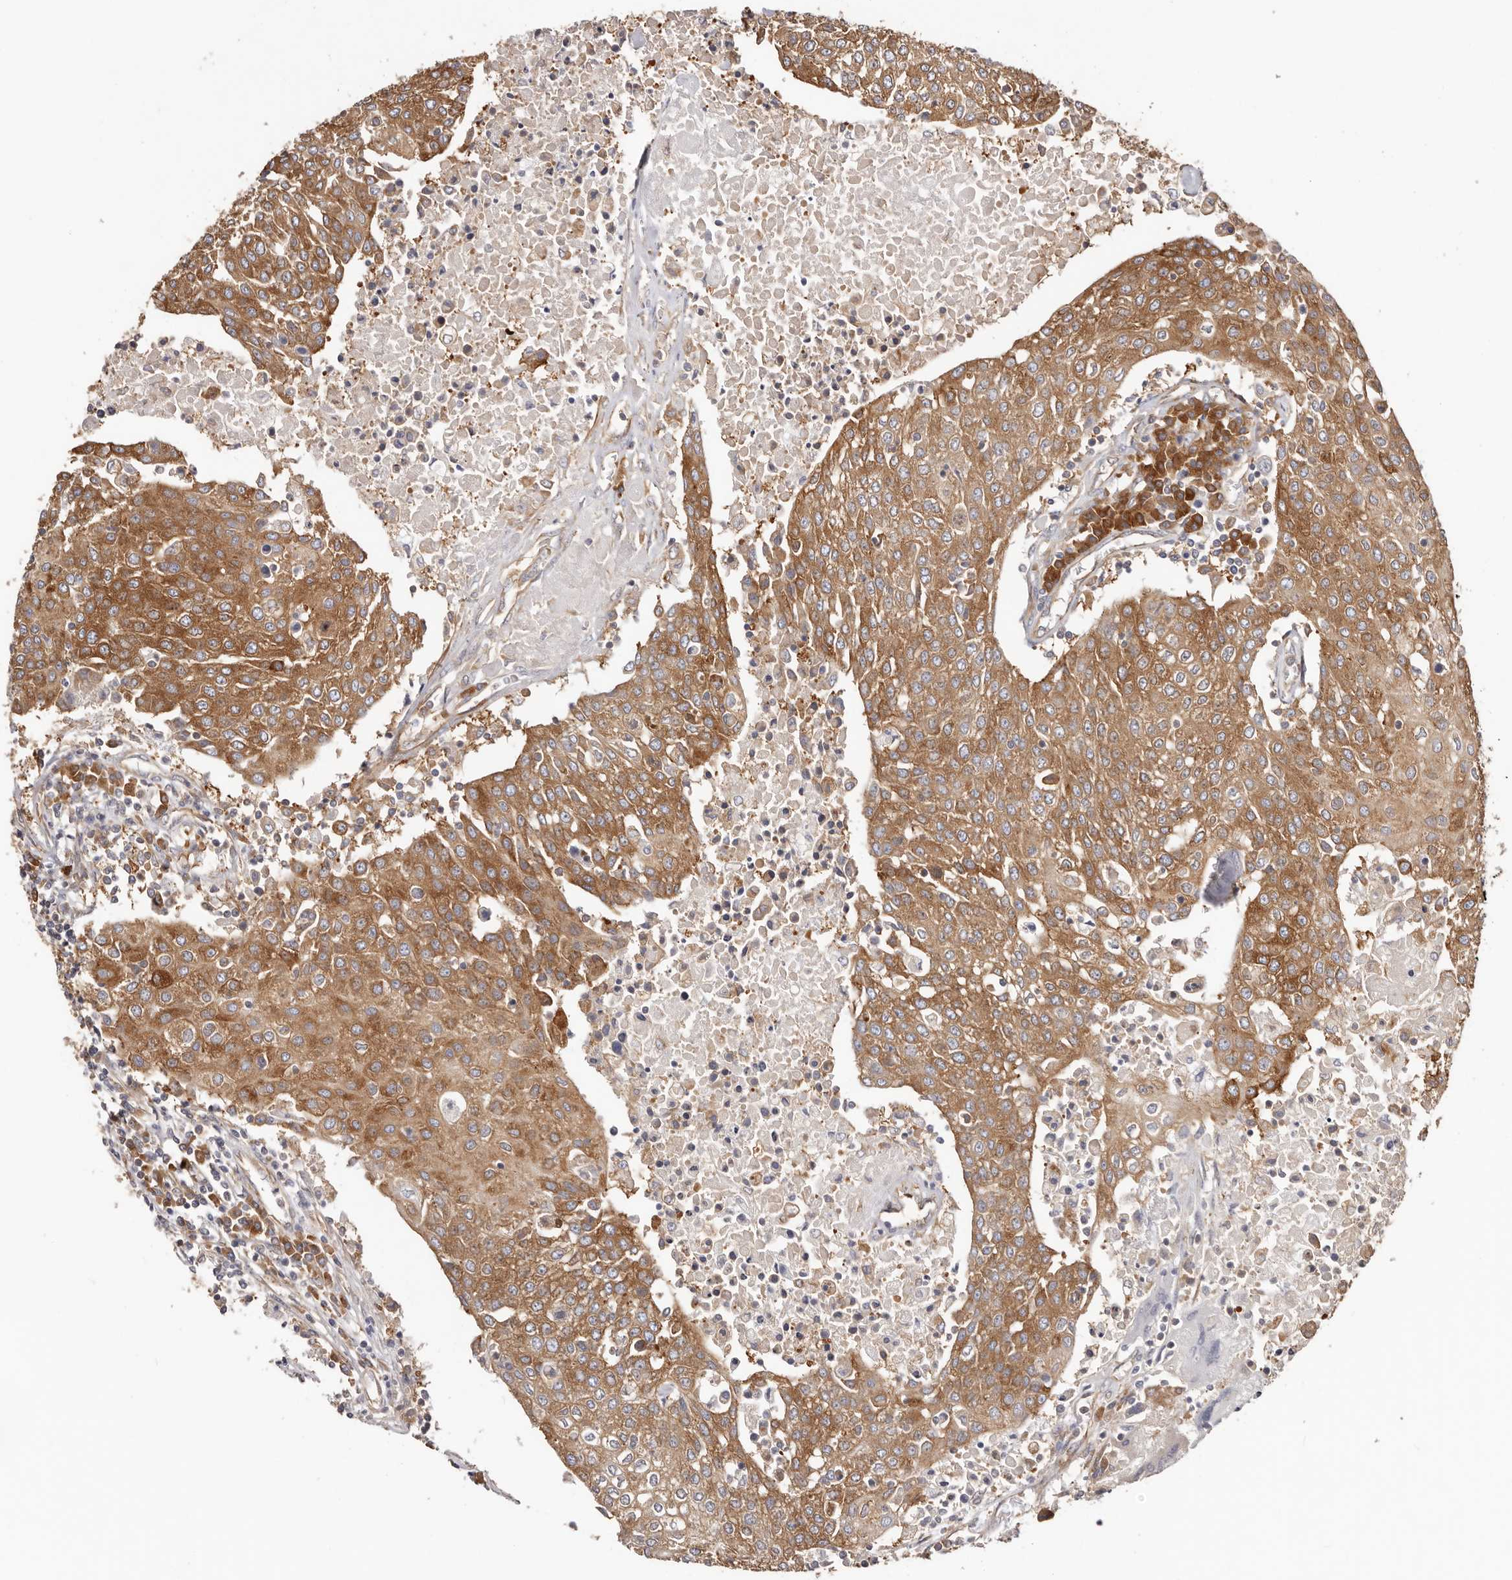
{"staining": {"intensity": "moderate", "quantity": ">75%", "location": "cytoplasmic/membranous"}, "tissue": "urothelial cancer", "cell_type": "Tumor cells", "image_type": "cancer", "snomed": [{"axis": "morphology", "description": "Urothelial carcinoma, High grade"}, {"axis": "topography", "description": "Urinary bladder"}], "caption": "Immunohistochemistry (IHC) staining of urothelial carcinoma (high-grade), which reveals medium levels of moderate cytoplasmic/membranous staining in approximately >75% of tumor cells indicating moderate cytoplasmic/membranous protein positivity. The staining was performed using DAB (brown) for protein detection and nuclei were counterstained in hematoxylin (blue).", "gene": "EPRS1", "patient": {"sex": "female", "age": 85}}